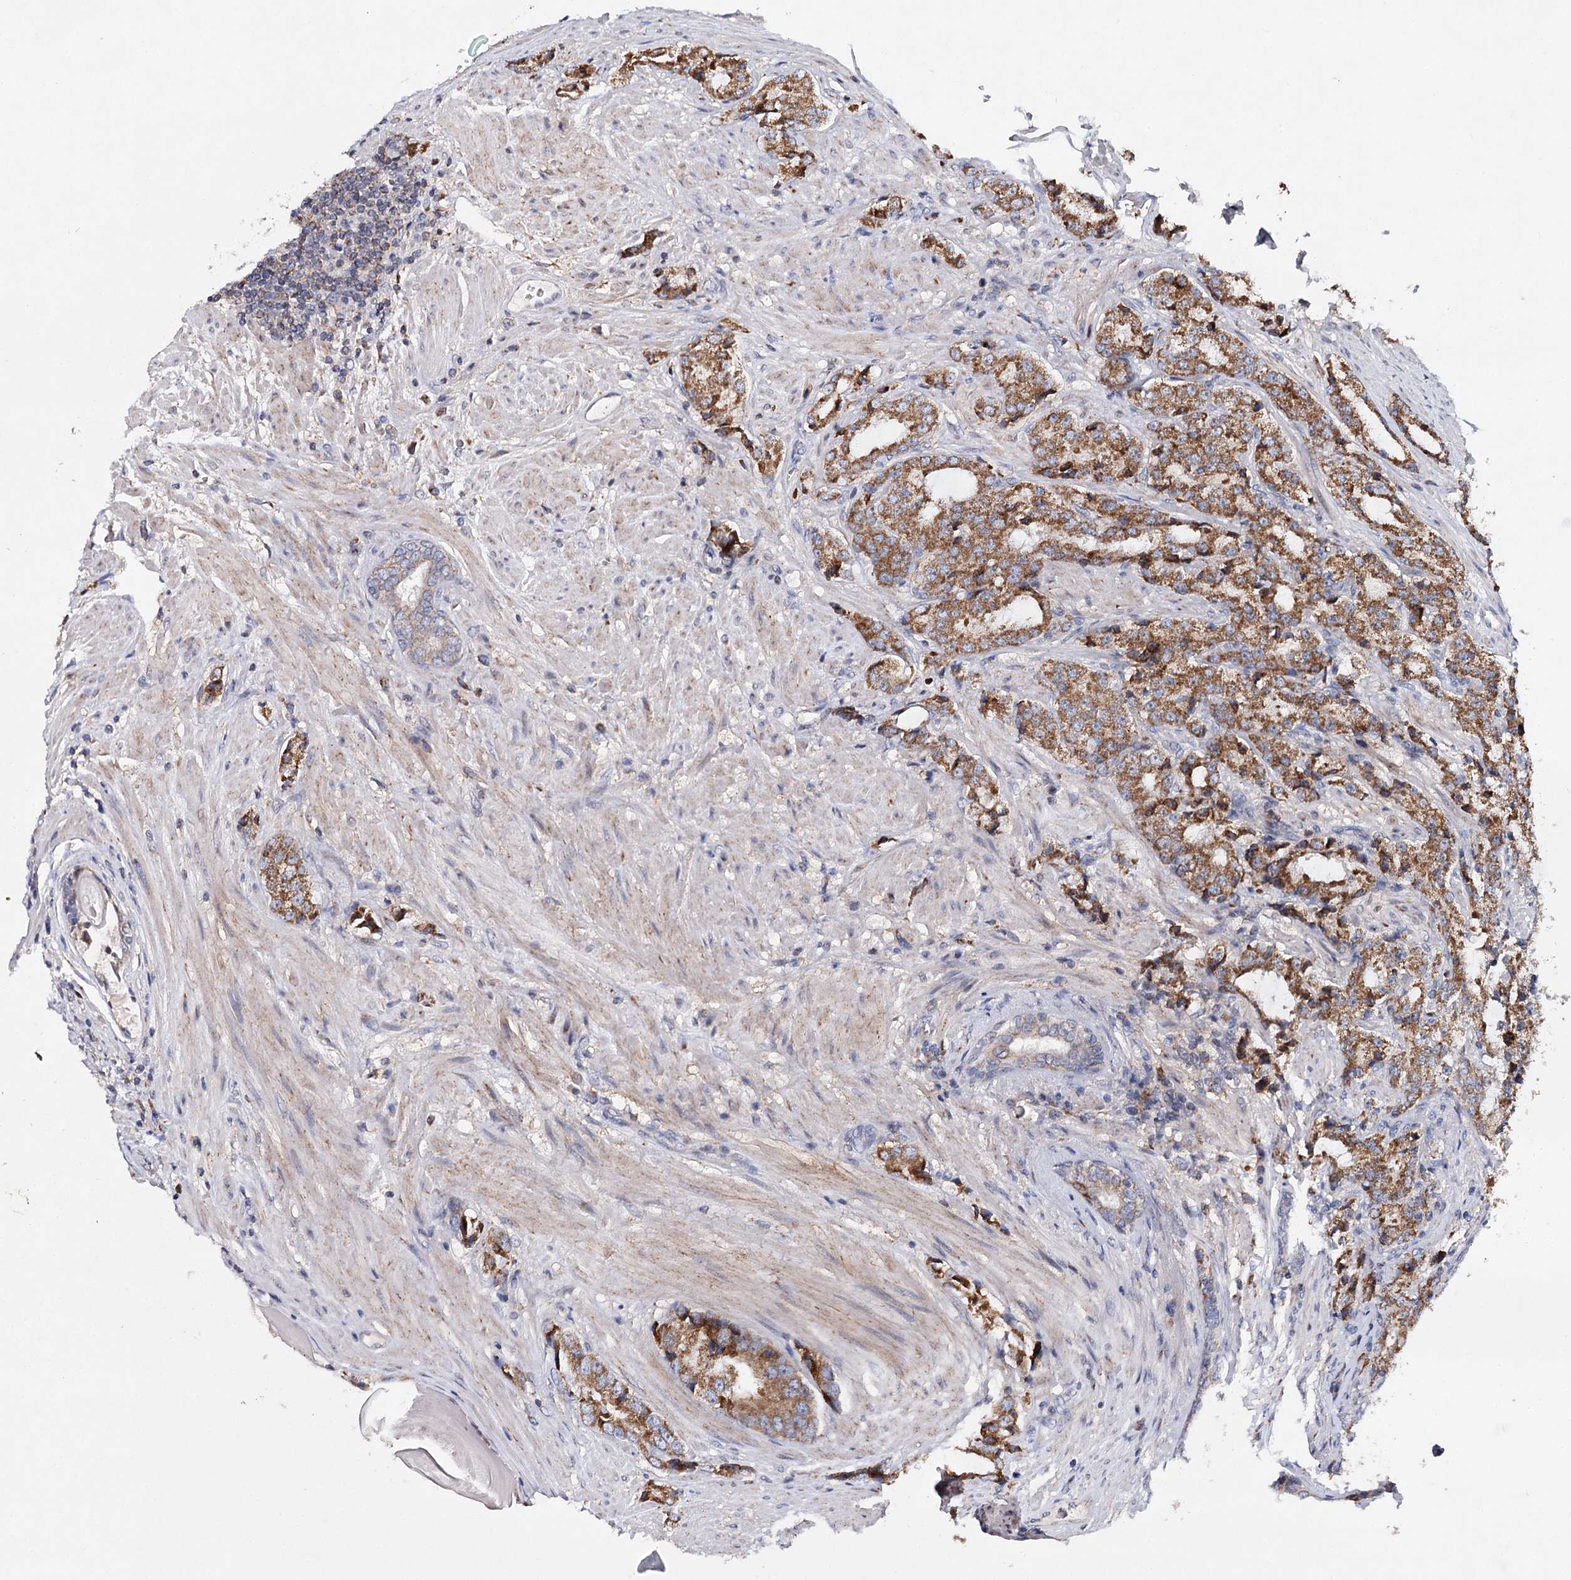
{"staining": {"intensity": "moderate", "quantity": ">75%", "location": "cytoplasmic/membranous"}, "tissue": "prostate cancer", "cell_type": "Tumor cells", "image_type": "cancer", "snomed": [{"axis": "morphology", "description": "Adenocarcinoma, High grade"}, {"axis": "topography", "description": "Prostate"}], "caption": "Approximately >75% of tumor cells in prostate high-grade adenocarcinoma exhibit moderate cytoplasmic/membranous protein staining as visualized by brown immunohistochemical staining.", "gene": "CFAP46", "patient": {"sex": "male", "age": 66}}